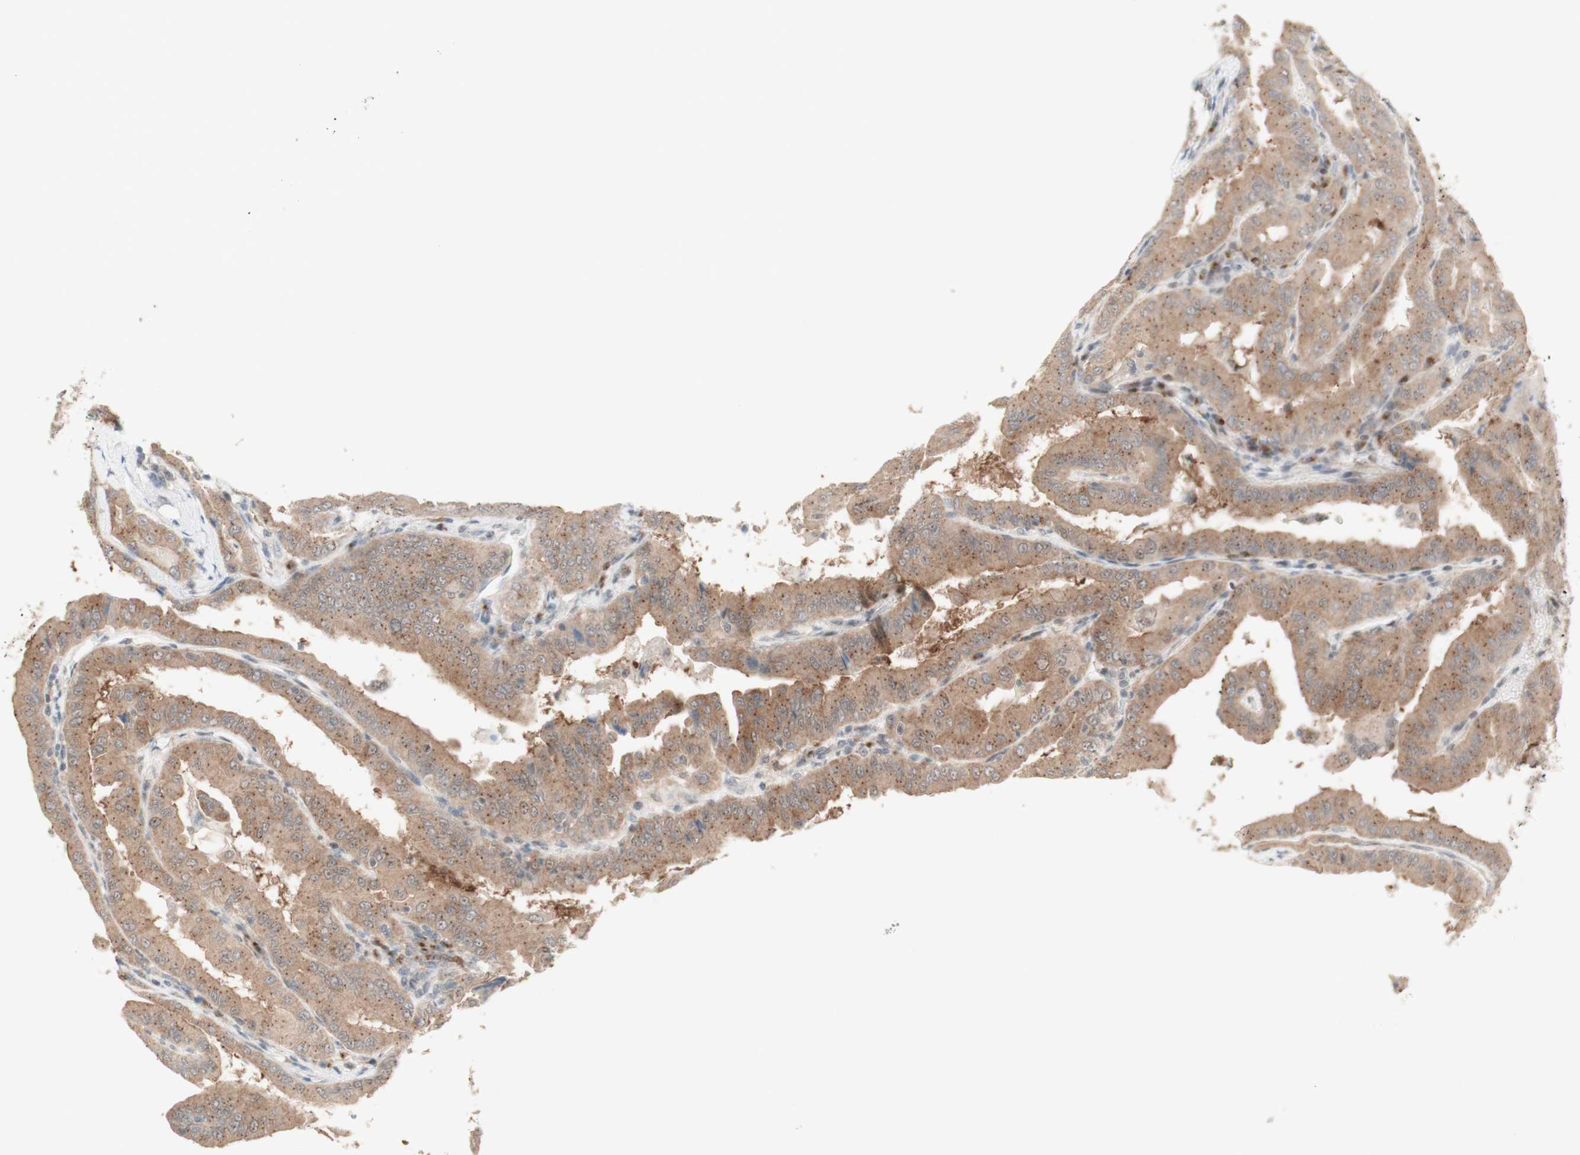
{"staining": {"intensity": "moderate", "quantity": ">75%", "location": "cytoplasmic/membranous"}, "tissue": "thyroid cancer", "cell_type": "Tumor cells", "image_type": "cancer", "snomed": [{"axis": "morphology", "description": "Papillary adenocarcinoma, NOS"}, {"axis": "topography", "description": "Thyroid gland"}], "caption": "Human thyroid cancer (papillary adenocarcinoma) stained for a protein (brown) demonstrates moderate cytoplasmic/membranous positive positivity in about >75% of tumor cells.", "gene": "CYLD", "patient": {"sex": "male", "age": 33}}